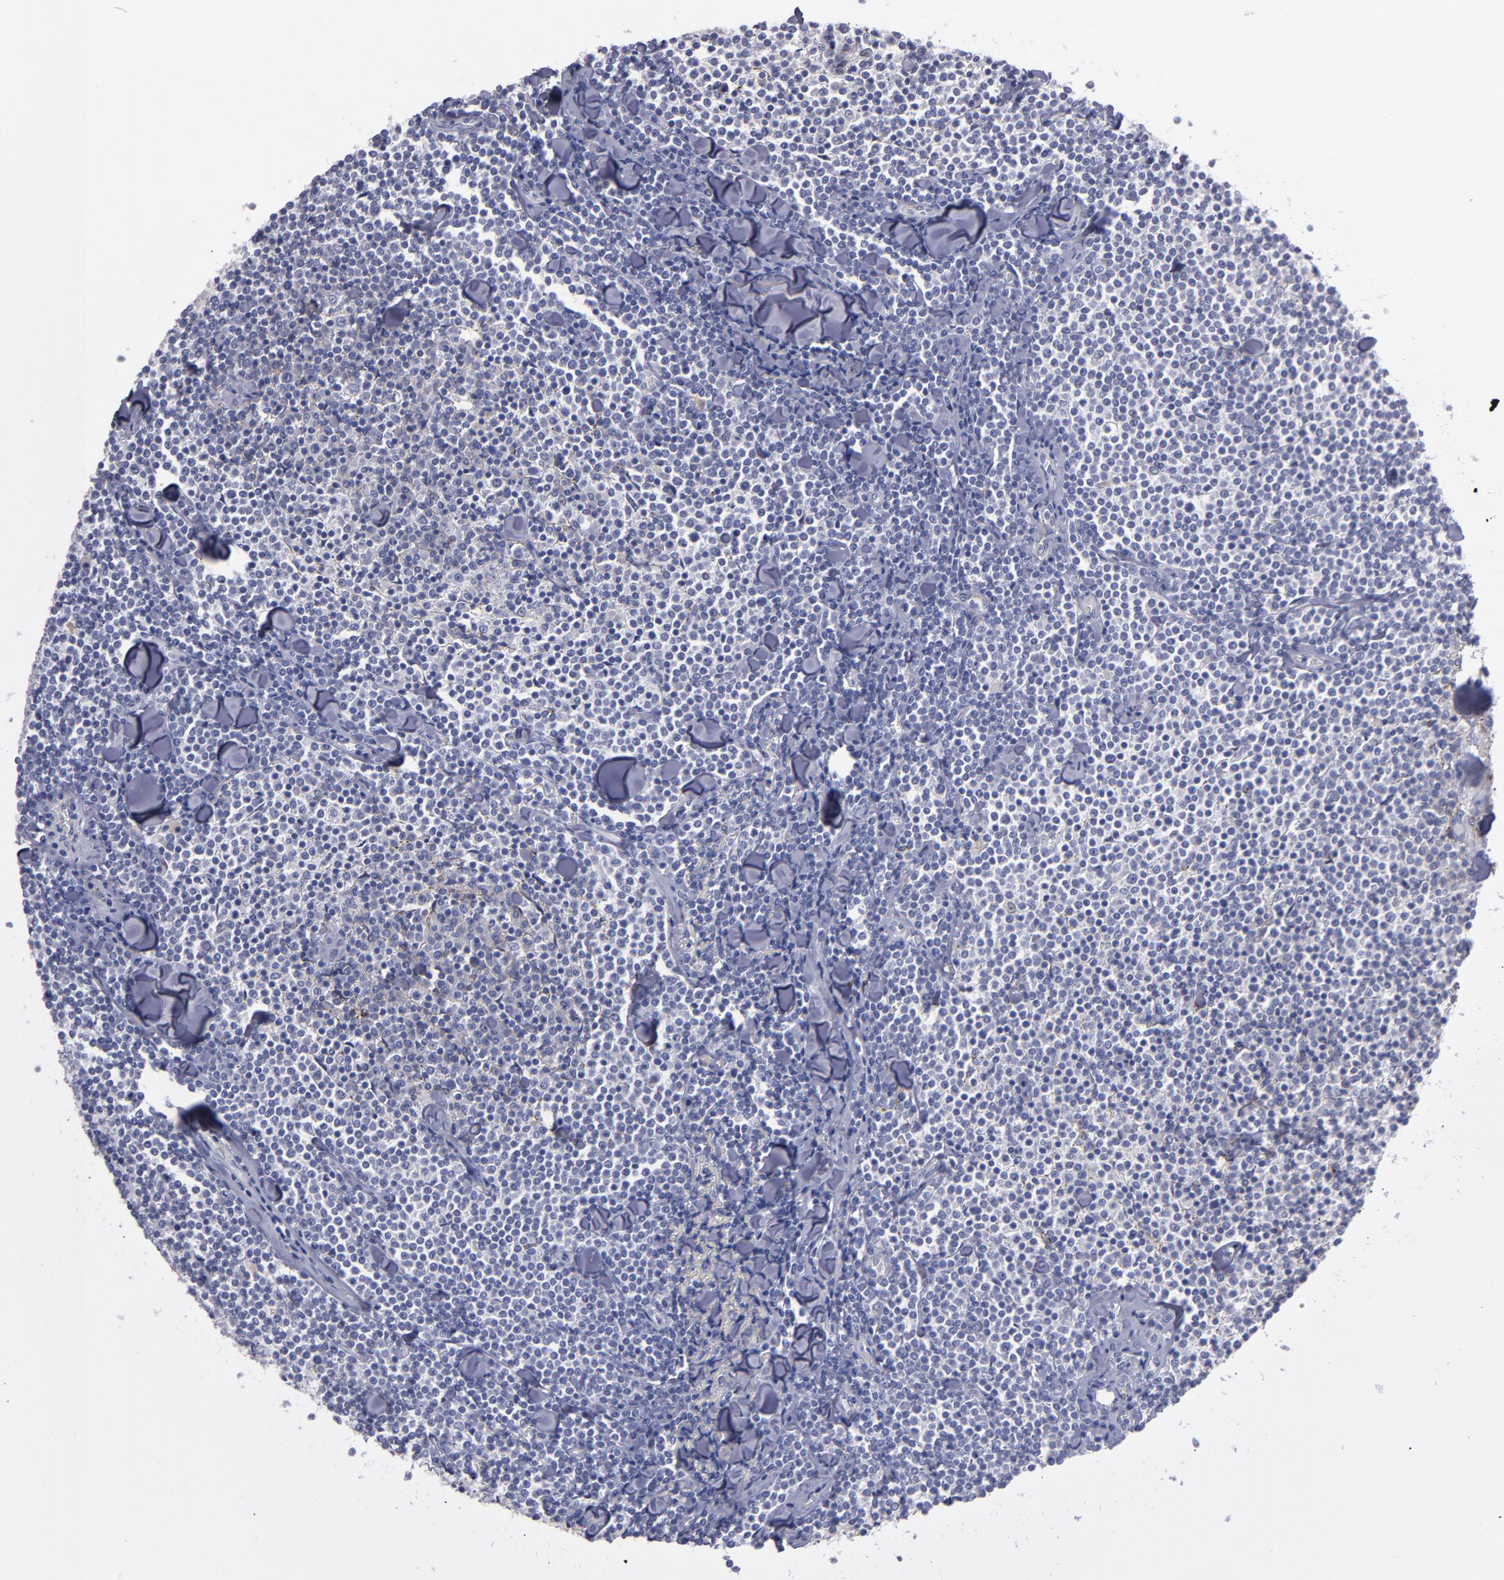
{"staining": {"intensity": "negative", "quantity": "none", "location": "none"}, "tissue": "lymphoma", "cell_type": "Tumor cells", "image_type": "cancer", "snomed": [{"axis": "morphology", "description": "Malignant lymphoma, non-Hodgkin's type, Low grade"}, {"axis": "topography", "description": "Soft tissue"}], "caption": "The immunohistochemistry (IHC) photomicrograph has no significant staining in tumor cells of lymphoma tissue.", "gene": "CDH3", "patient": {"sex": "male", "age": 92}}